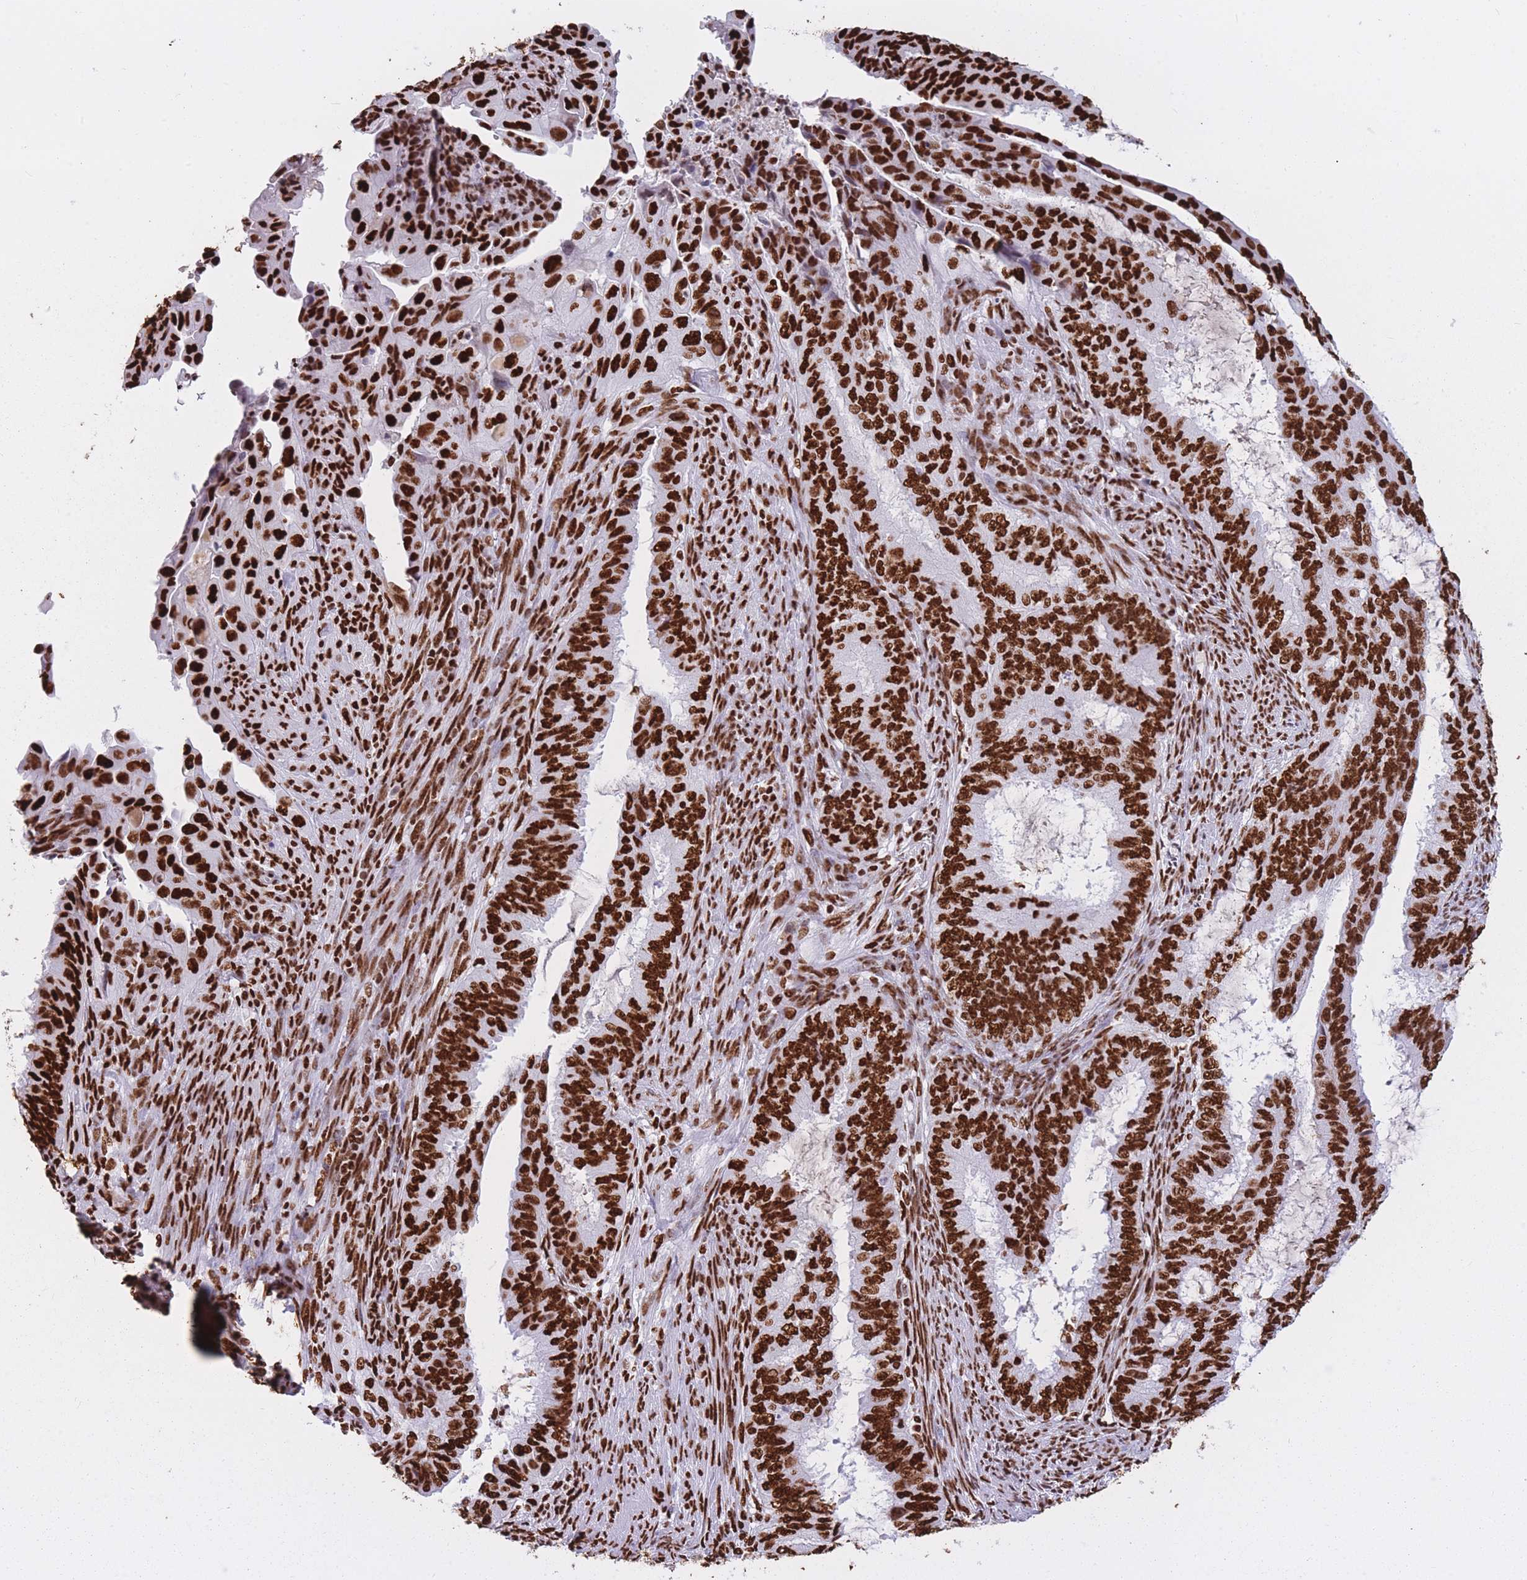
{"staining": {"intensity": "strong", "quantity": ">75%", "location": "nuclear"}, "tissue": "endometrial cancer", "cell_type": "Tumor cells", "image_type": "cancer", "snomed": [{"axis": "morphology", "description": "Adenocarcinoma, NOS"}, {"axis": "topography", "description": "Endometrium"}], "caption": "IHC (DAB (3,3'-diaminobenzidine)) staining of endometrial cancer (adenocarcinoma) displays strong nuclear protein staining in approximately >75% of tumor cells. (DAB = brown stain, brightfield microscopy at high magnification).", "gene": "HNRNPUL1", "patient": {"sex": "female", "age": 51}}